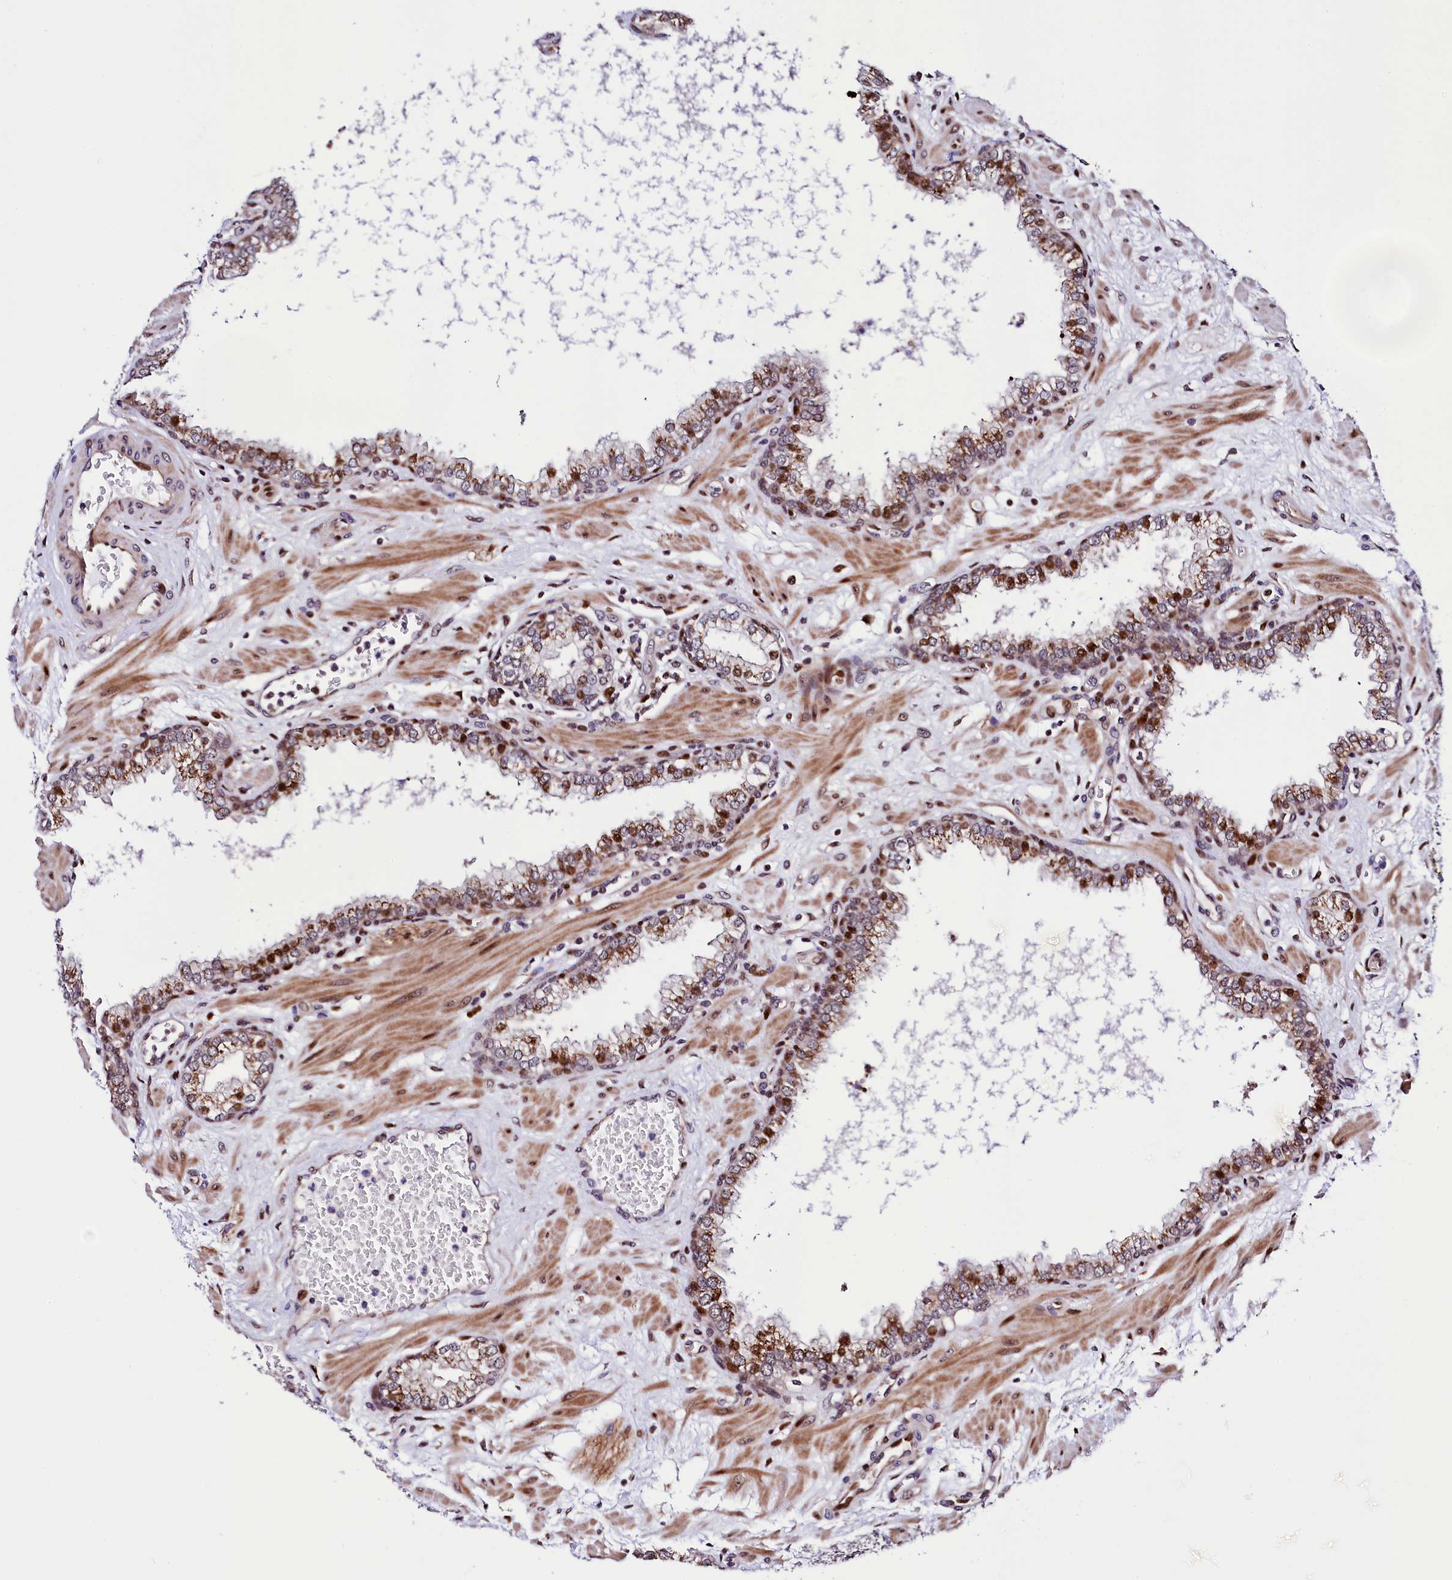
{"staining": {"intensity": "moderate", "quantity": "25%-75%", "location": "cytoplasmic/membranous,nuclear"}, "tissue": "prostate", "cell_type": "Glandular cells", "image_type": "normal", "snomed": [{"axis": "morphology", "description": "Normal tissue, NOS"}, {"axis": "morphology", "description": "Urothelial carcinoma, Low grade"}, {"axis": "topography", "description": "Urinary bladder"}, {"axis": "topography", "description": "Prostate"}], "caption": "Brown immunohistochemical staining in normal prostate exhibits moderate cytoplasmic/membranous,nuclear staining in approximately 25%-75% of glandular cells.", "gene": "TRMT112", "patient": {"sex": "male", "age": 60}}